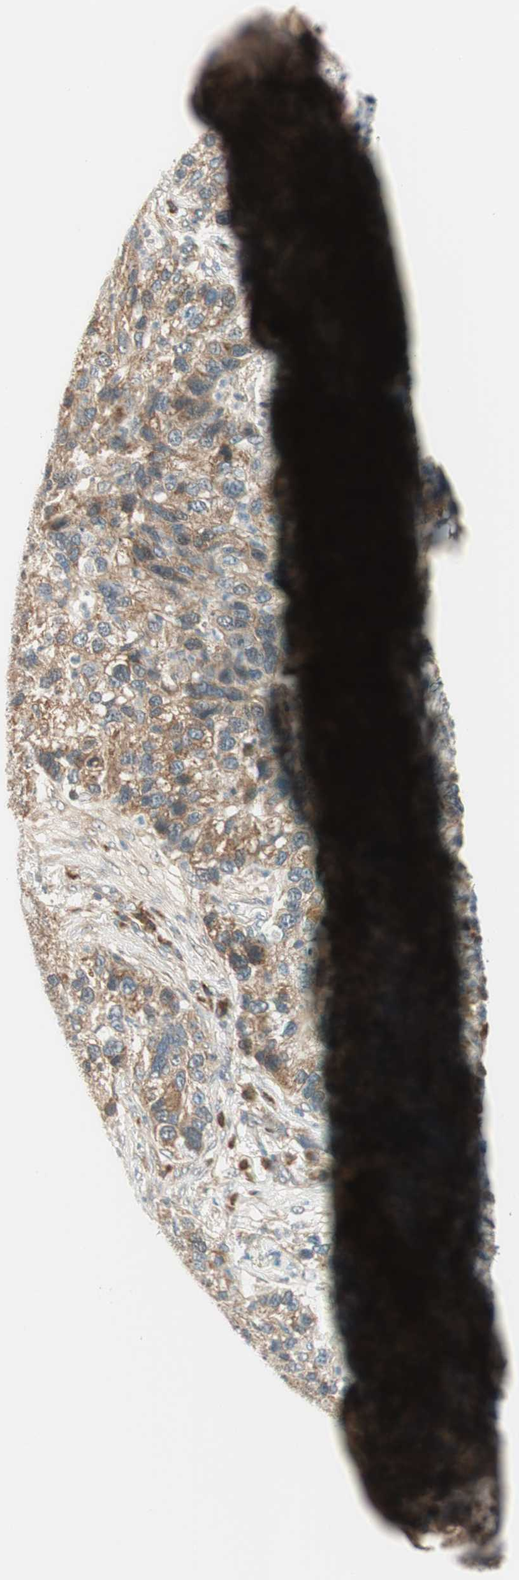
{"staining": {"intensity": "weak", "quantity": "25%-75%", "location": "cytoplasmic/membranous"}, "tissue": "lung cancer", "cell_type": "Tumor cells", "image_type": "cancer", "snomed": [{"axis": "morphology", "description": "Normal tissue, NOS"}, {"axis": "morphology", "description": "Adenocarcinoma, NOS"}, {"axis": "topography", "description": "Bronchus"}, {"axis": "topography", "description": "Lung"}], "caption": "Lung cancer tissue demonstrates weak cytoplasmic/membranous expression in approximately 25%-75% of tumor cells, visualized by immunohistochemistry.", "gene": "IPO5", "patient": {"sex": "male", "age": 54}}